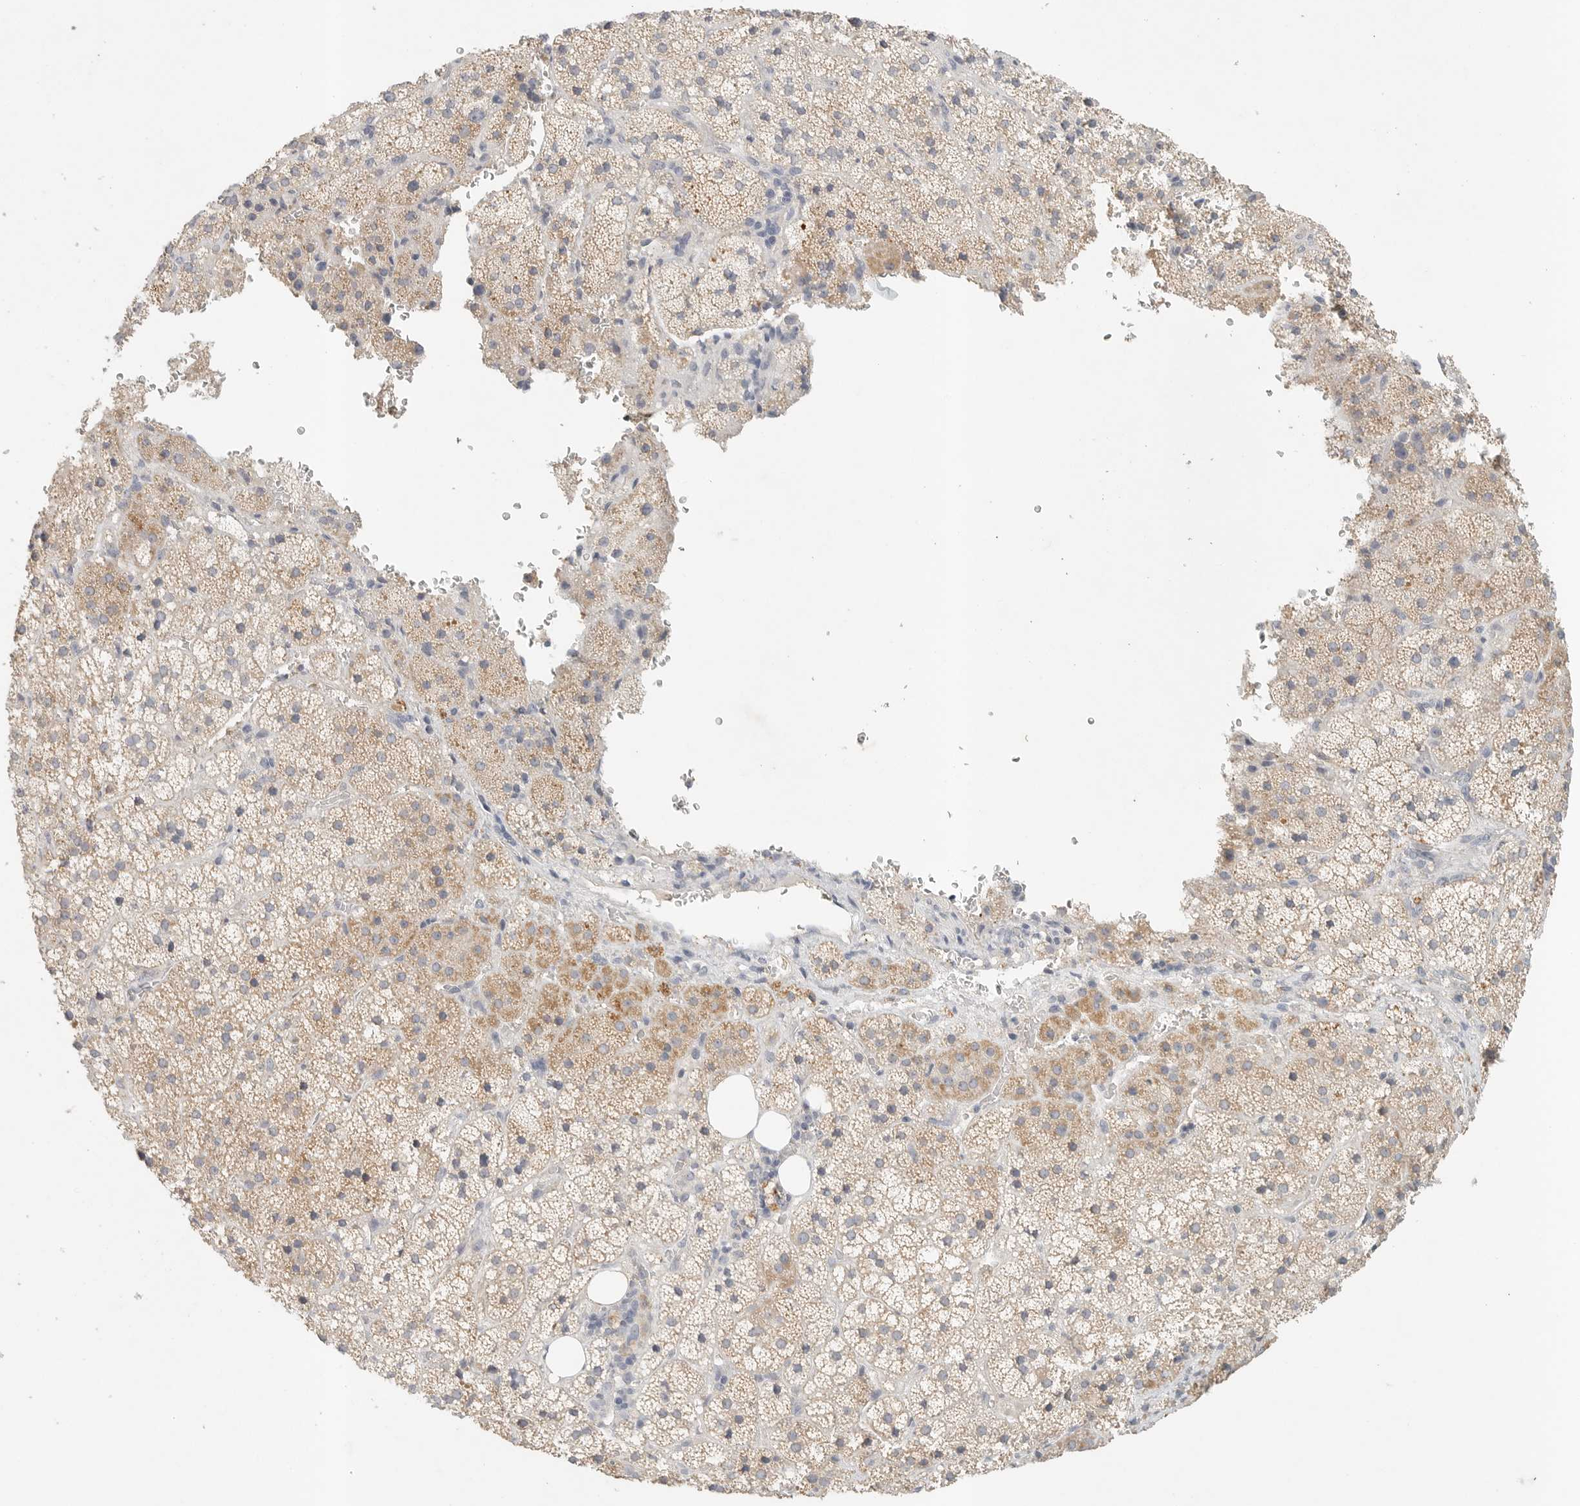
{"staining": {"intensity": "moderate", "quantity": "<25%", "location": "cytoplasmic/membranous"}, "tissue": "adrenal gland", "cell_type": "Glandular cells", "image_type": "normal", "snomed": [{"axis": "morphology", "description": "Normal tissue, NOS"}, {"axis": "topography", "description": "Adrenal gland"}], "caption": "A photomicrograph of adrenal gland stained for a protein displays moderate cytoplasmic/membranous brown staining in glandular cells. (Stains: DAB (3,3'-diaminobenzidine) in brown, nuclei in blue, Microscopy: brightfield microscopy at high magnification).", "gene": "SLC25A36", "patient": {"sex": "female", "age": 44}}